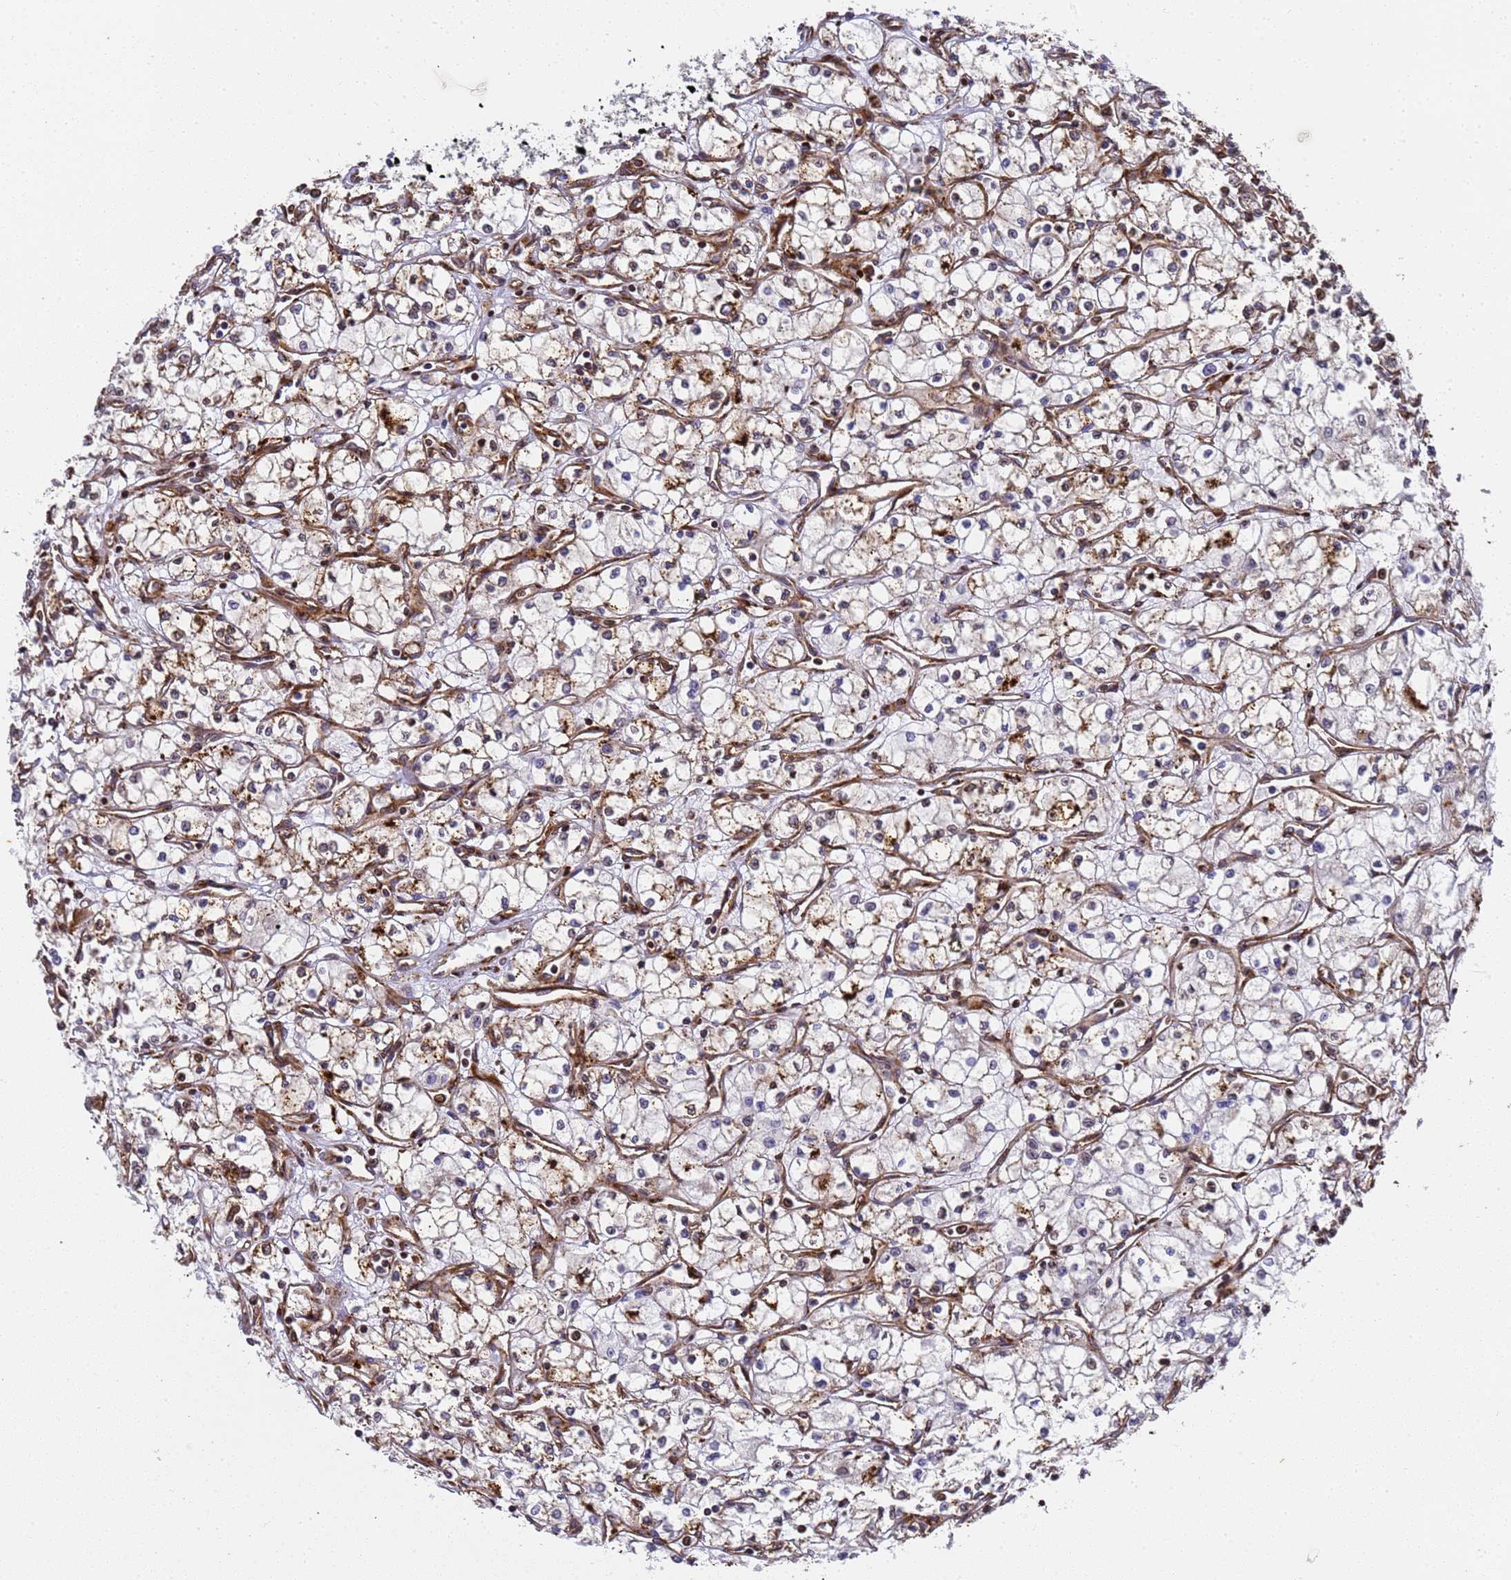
{"staining": {"intensity": "strong", "quantity": "<25%", "location": "cytoplasmic/membranous"}, "tissue": "renal cancer", "cell_type": "Tumor cells", "image_type": "cancer", "snomed": [{"axis": "morphology", "description": "Adenocarcinoma, NOS"}, {"axis": "topography", "description": "Kidney"}], "caption": "IHC image of neoplastic tissue: renal cancer (adenocarcinoma) stained using IHC exhibits medium levels of strong protein expression localized specifically in the cytoplasmic/membranous of tumor cells, appearing as a cytoplasmic/membranous brown color.", "gene": "IGFBP7", "patient": {"sex": "male", "age": 59}}